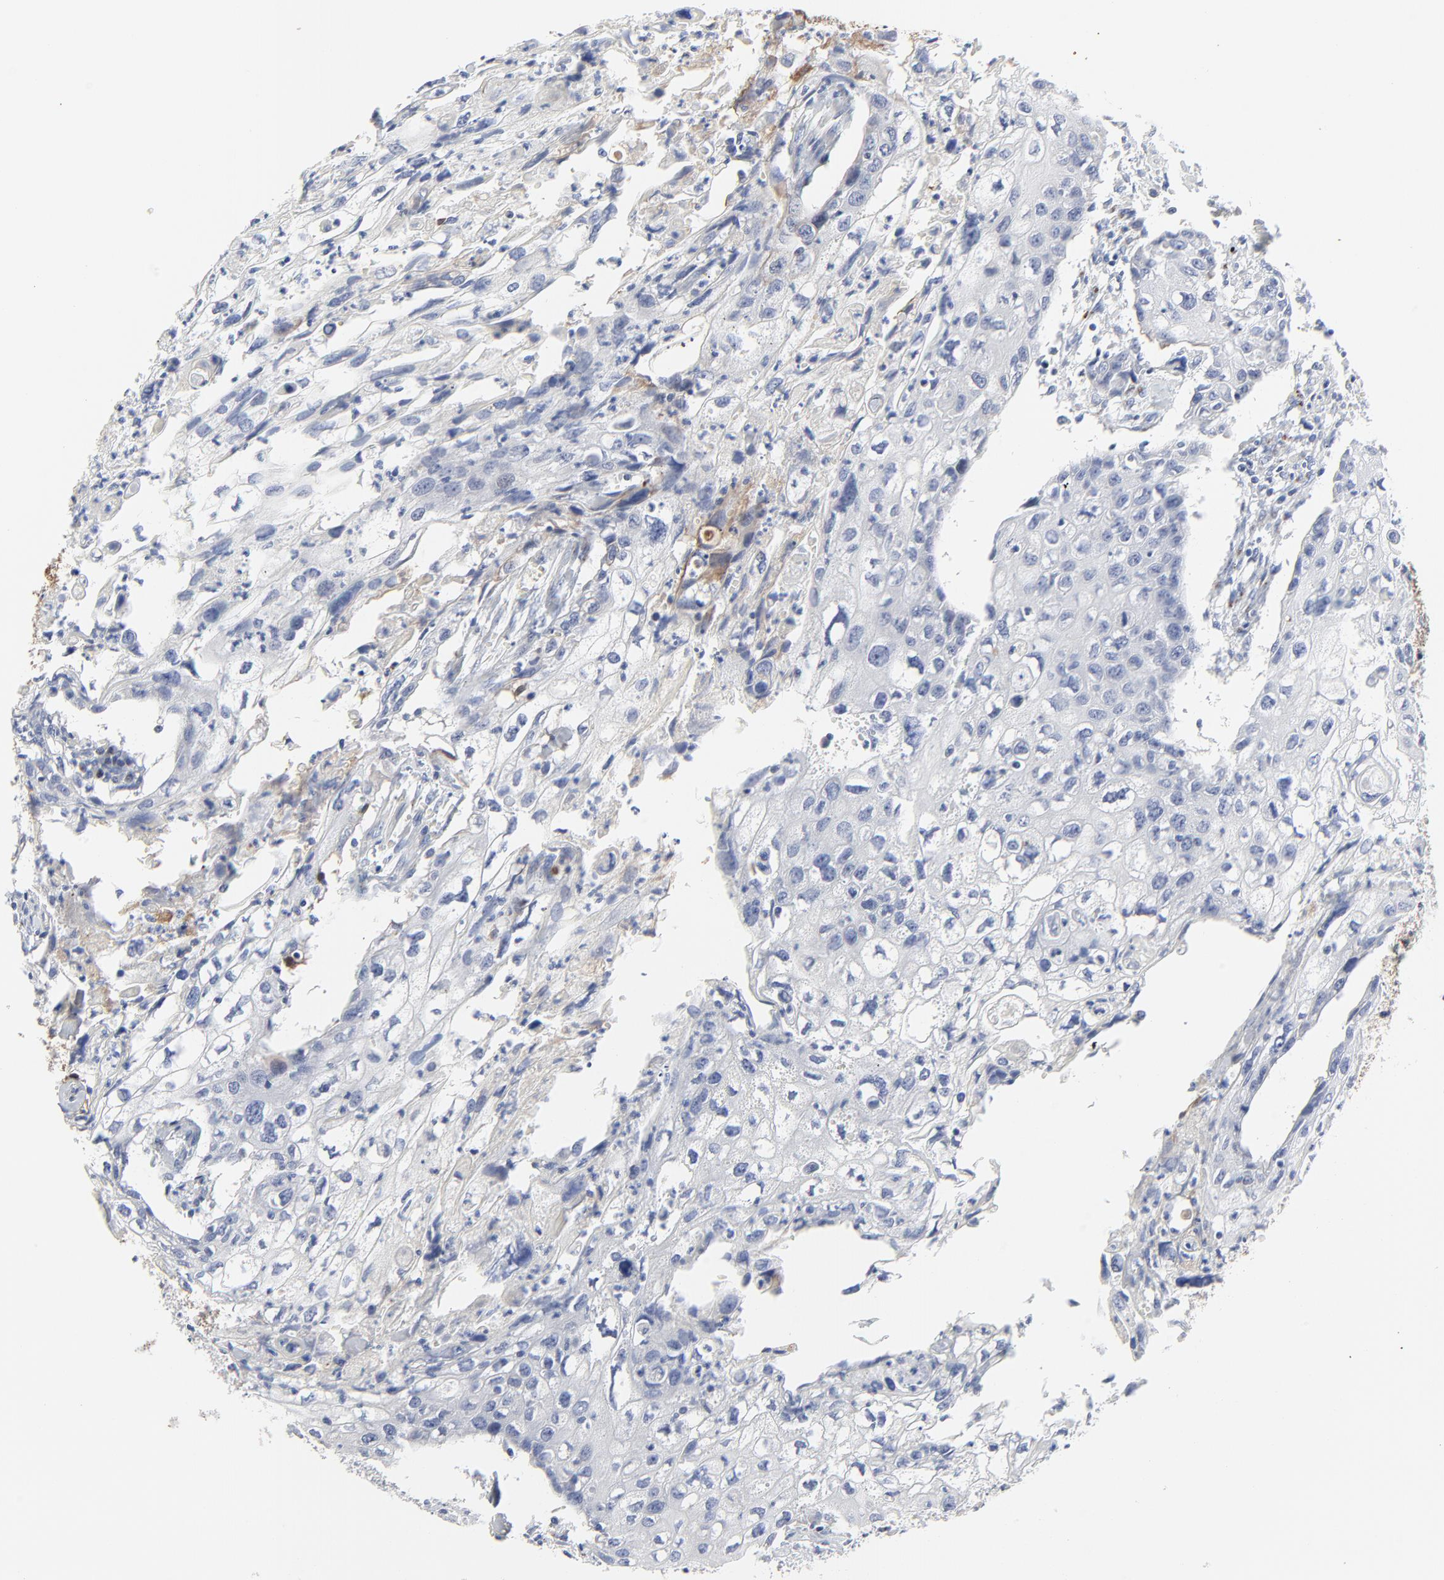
{"staining": {"intensity": "negative", "quantity": "none", "location": "none"}, "tissue": "urothelial cancer", "cell_type": "Tumor cells", "image_type": "cancer", "snomed": [{"axis": "morphology", "description": "Urothelial carcinoma, High grade"}, {"axis": "topography", "description": "Urinary bladder"}], "caption": "A histopathology image of urothelial carcinoma (high-grade) stained for a protein exhibits no brown staining in tumor cells. The staining was performed using DAB to visualize the protein expression in brown, while the nuclei were stained in blue with hematoxylin (Magnification: 20x).", "gene": "LNX1", "patient": {"sex": "male", "age": 54}}